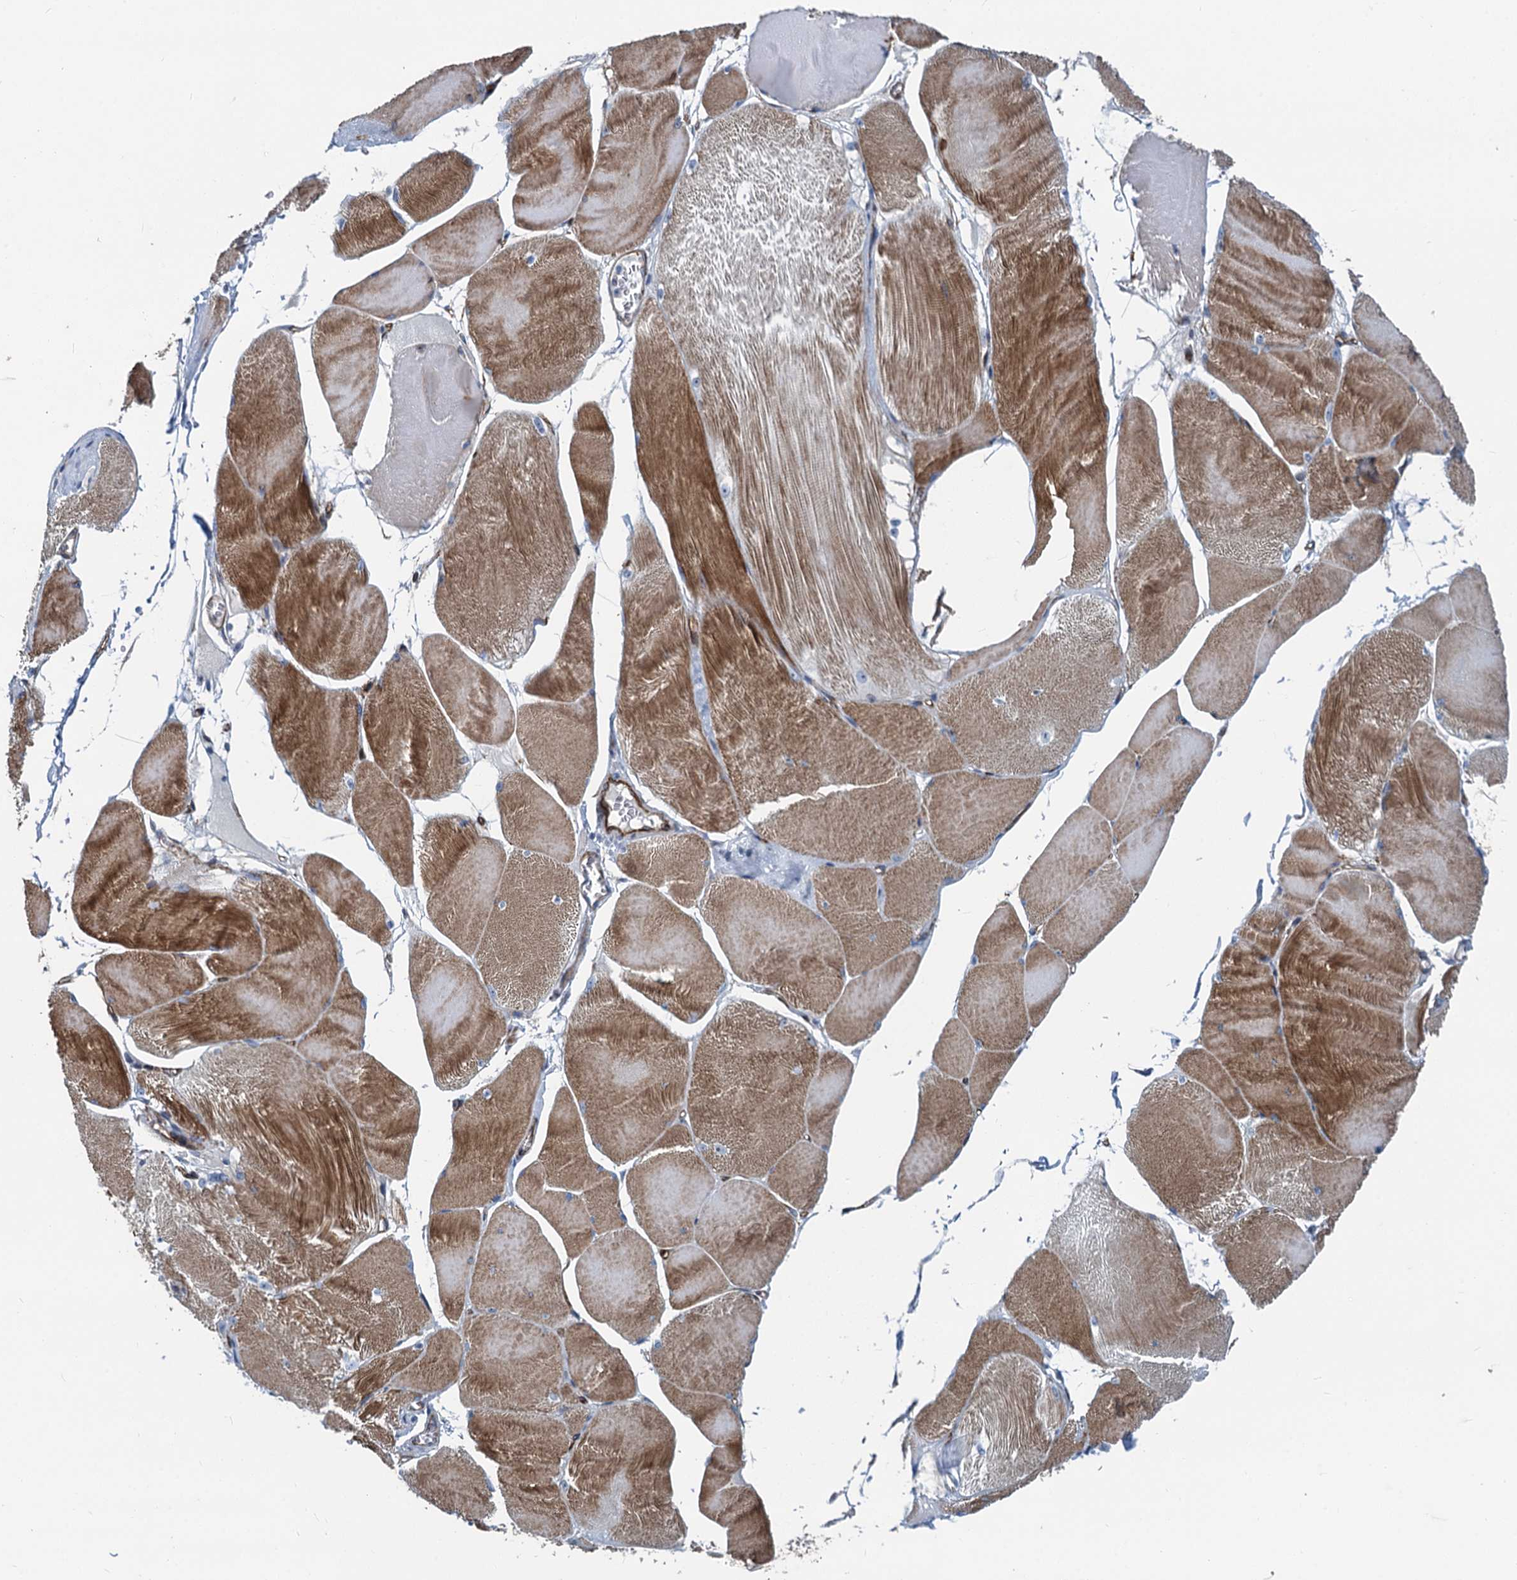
{"staining": {"intensity": "moderate", "quantity": ">75%", "location": "cytoplasmic/membranous"}, "tissue": "skeletal muscle", "cell_type": "Myocytes", "image_type": "normal", "snomed": [{"axis": "morphology", "description": "Normal tissue, NOS"}, {"axis": "morphology", "description": "Basal cell carcinoma"}, {"axis": "topography", "description": "Skeletal muscle"}], "caption": "DAB immunohistochemical staining of benign skeletal muscle exhibits moderate cytoplasmic/membranous protein expression in about >75% of myocytes. (brown staining indicates protein expression, while blue staining denotes nuclei).", "gene": "ASXL3", "patient": {"sex": "female", "age": 64}}